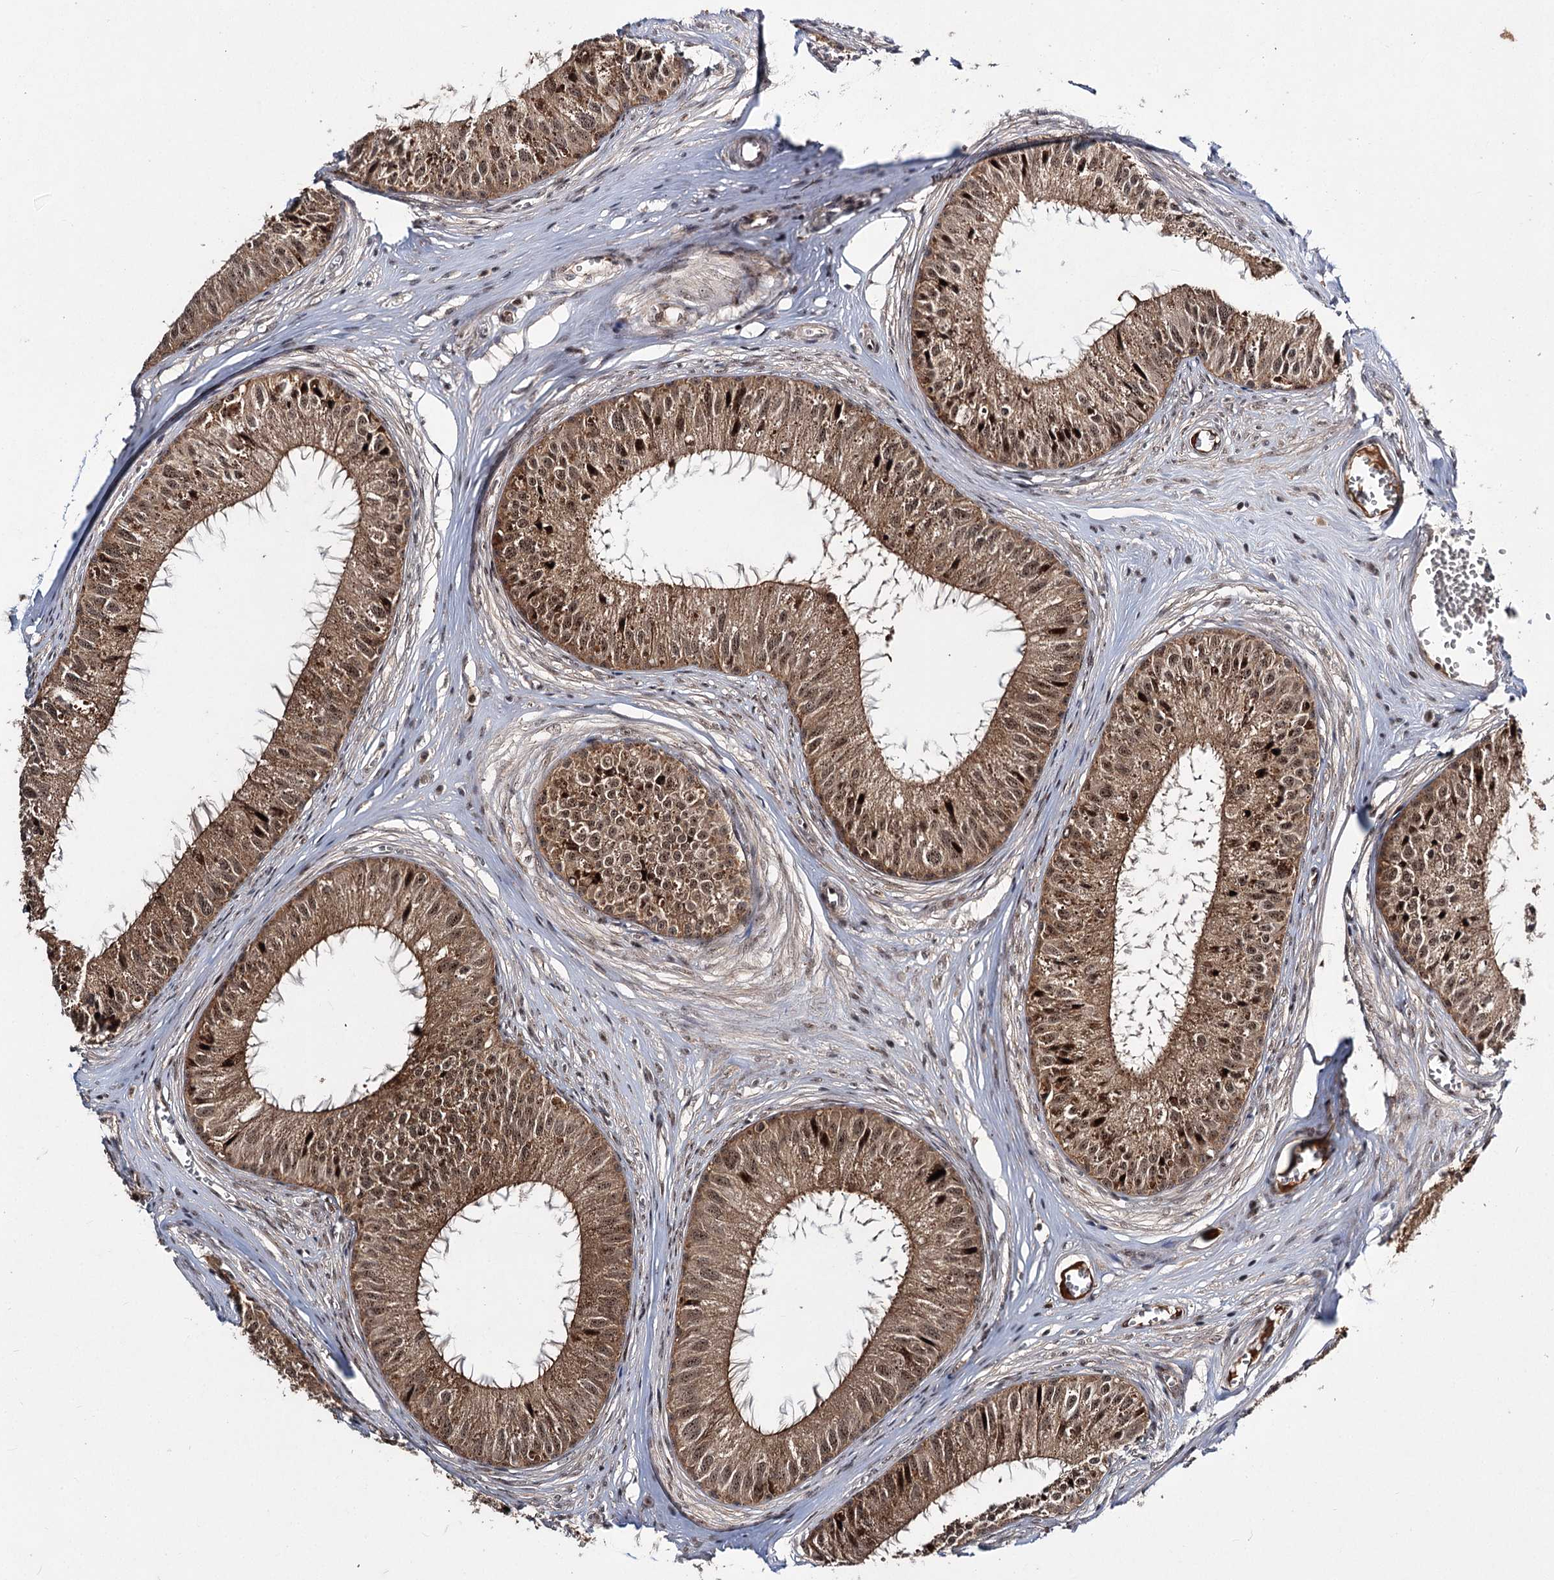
{"staining": {"intensity": "strong", "quantity": ">75%", "location": "cytoplasmic/membranous,nuclear"}, "tissue": "epididymis", "cell_type": "Glandular cells", "image_type": "normal", "snomed": [{"axis": "morphology", "description": "Normal tissue, NOS"}, {"axis": "topography", "description": "Epididymis"}], "caption": "Immunohistochemistry (IHC) micrograph of unremarkable human epididymis stained for a protein (brown), which exhibits high levels of strong cytoplasmic/membranous,nuclear positivity in approximately >75% of glandular cells.", "gene": "MKNK2", "patient": {"sex": "male", "age": 36}}